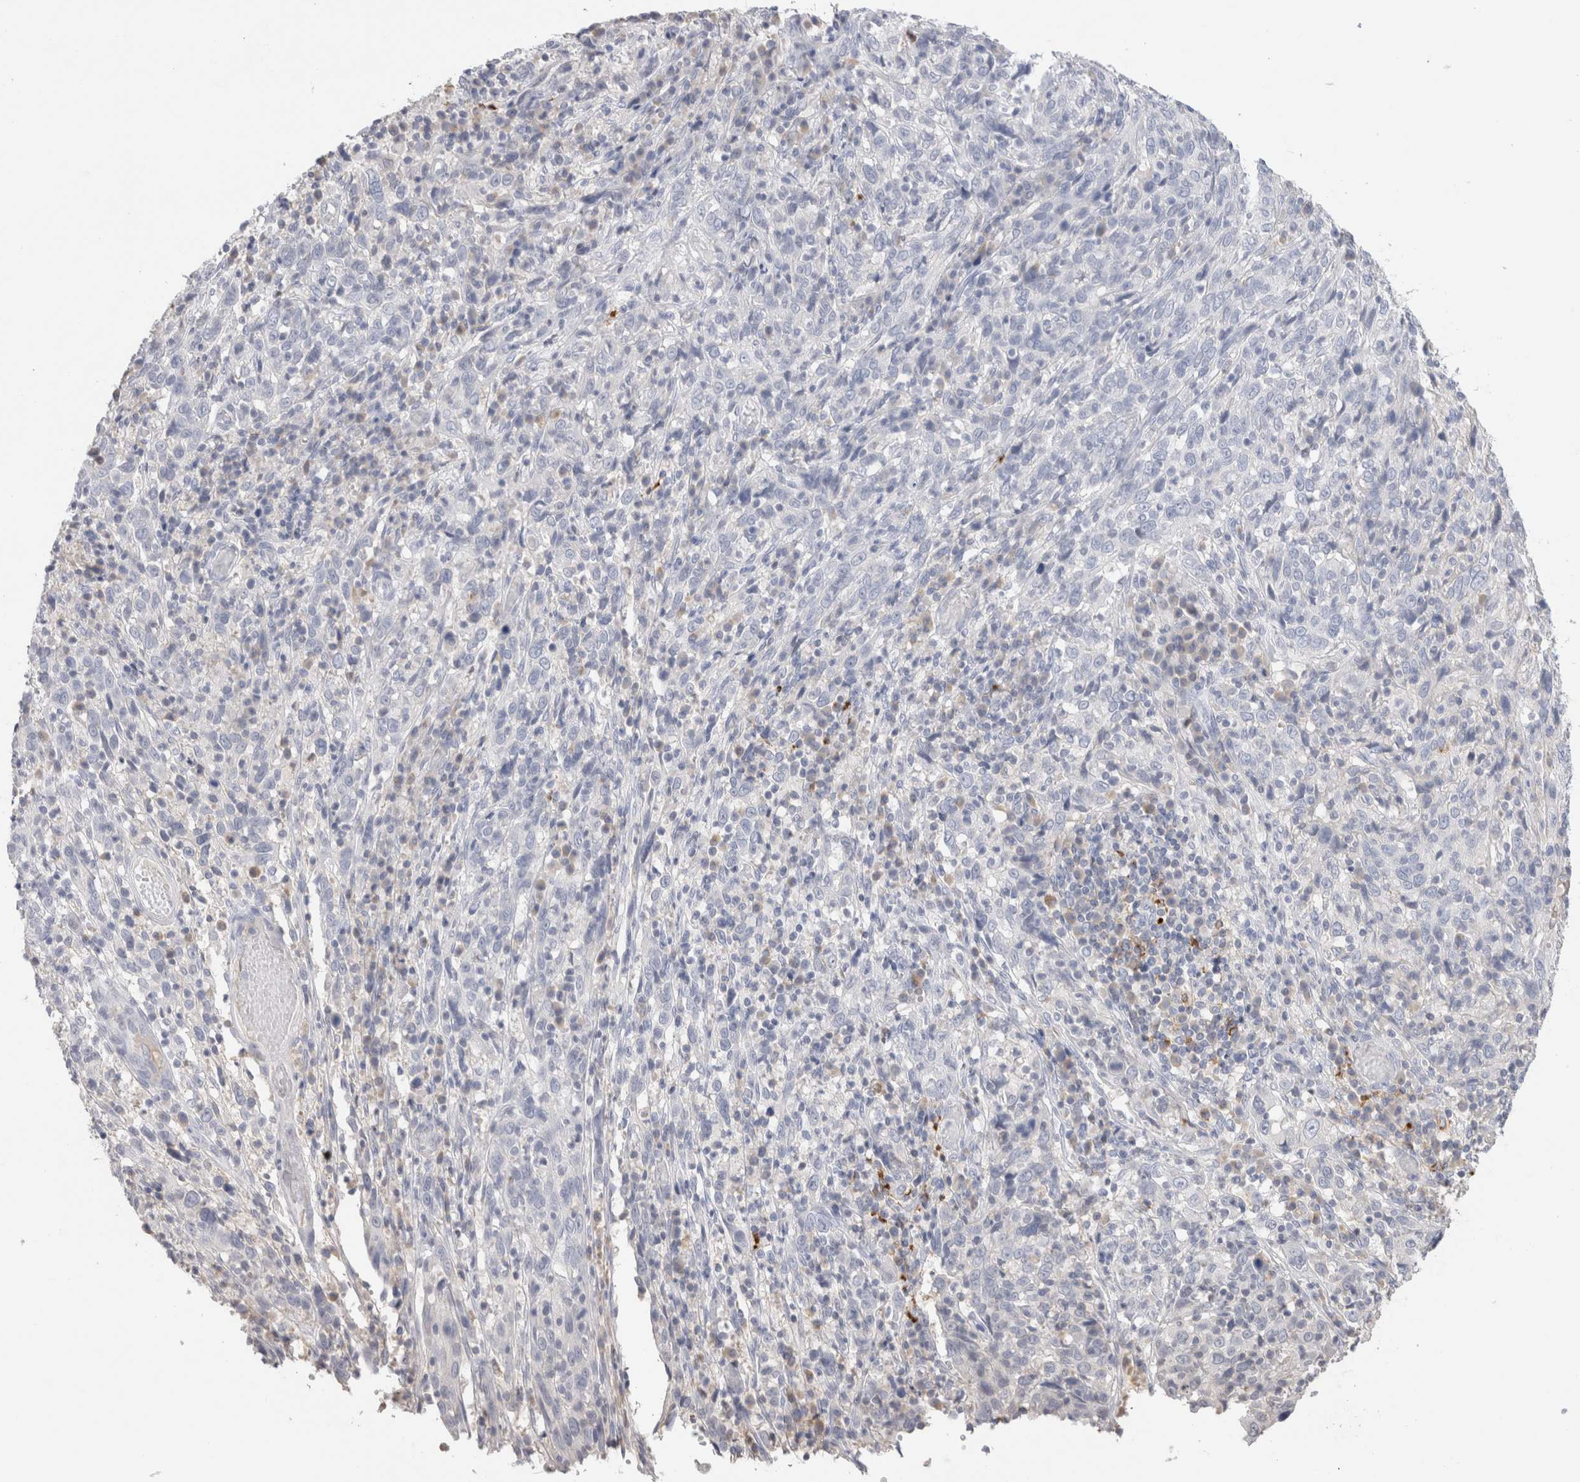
{"staining": {"intensity": "negative", "quantity": "none", "location": "none"}, "tissue": "cervical cancer", "cell_type": "Tumor cells", "image_type": "cancer", "snomed": [{"axis": "morphology", "description": "Squamous cell carcinoma, NOS"}, {"axis": "topography", "description": "Cervix"}], "caption": "Histopathology image shows no significant protein expression in tumor cells of cervical cancer.", "gene": "LAMP3", "patient": {"sex": "female", "age": 46}}